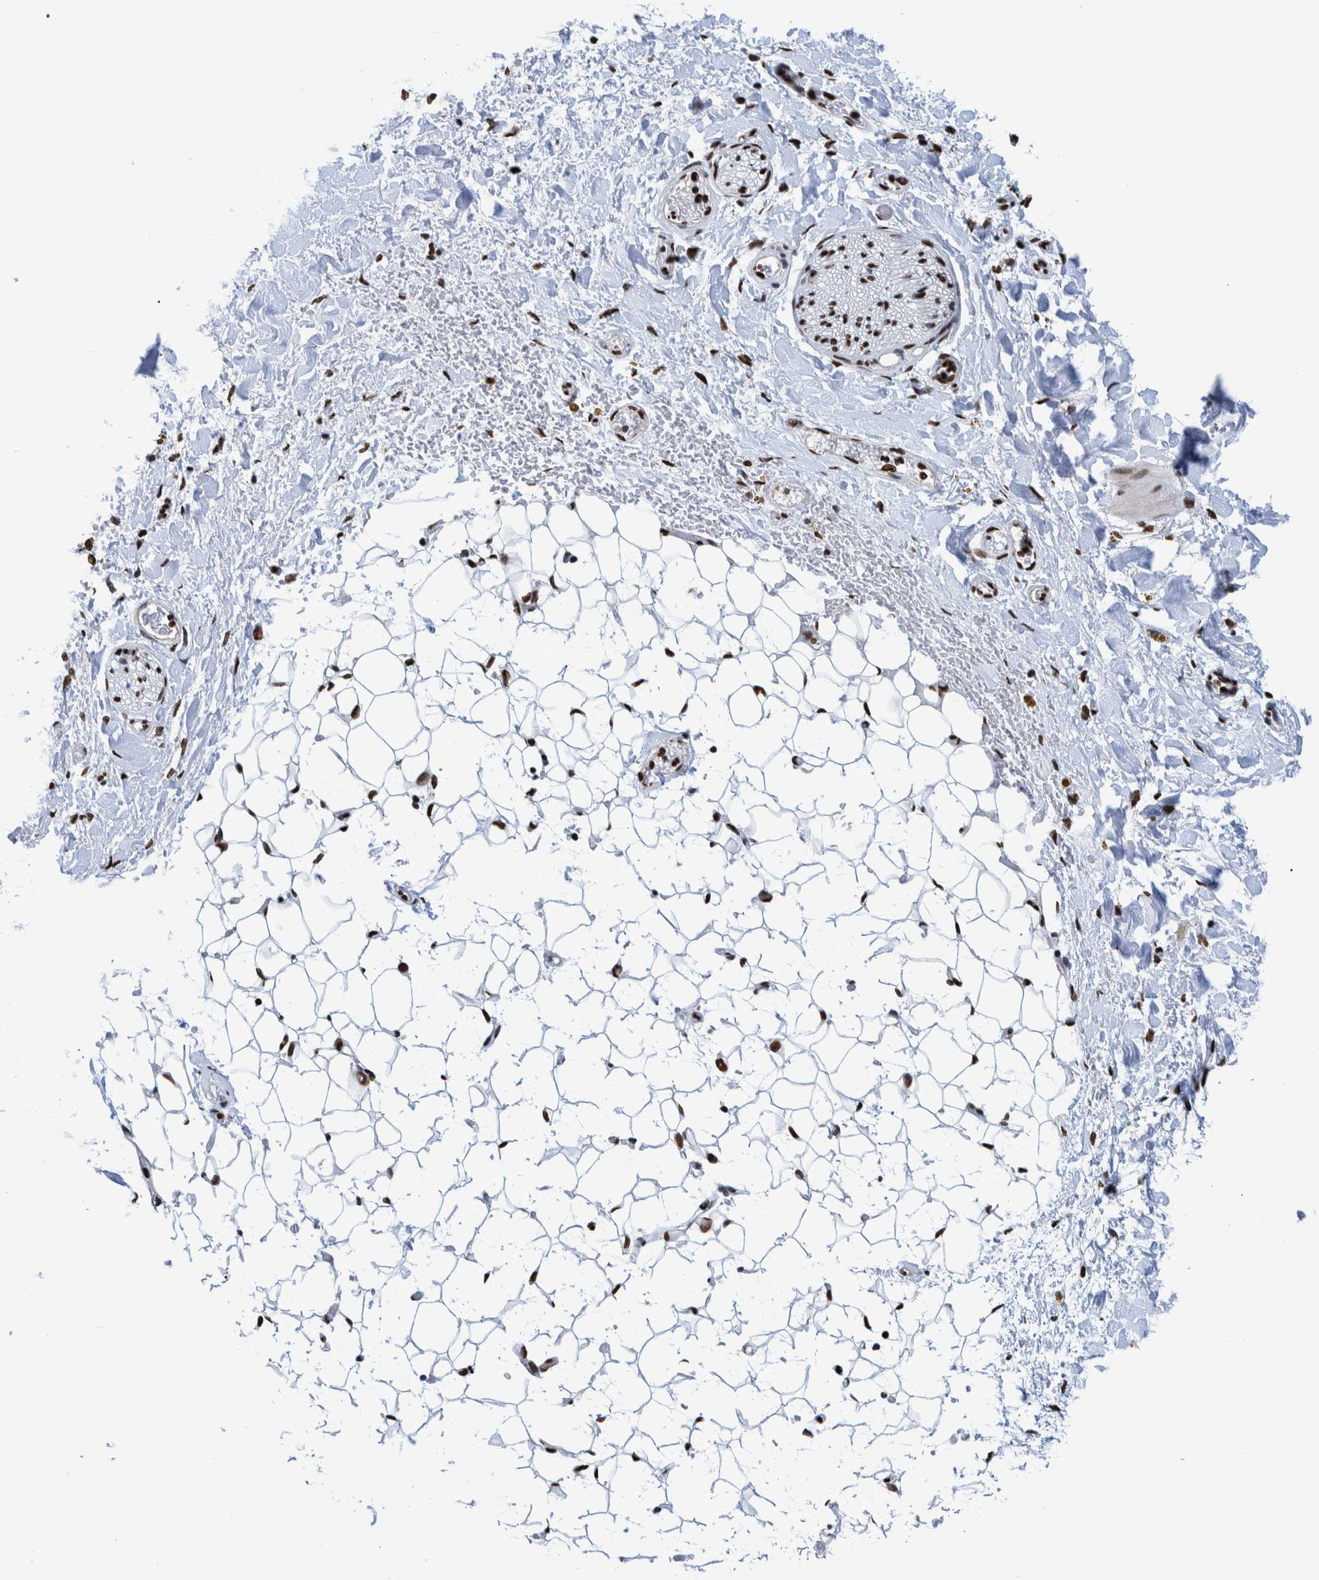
{"staining": {"intensity": "moderate", "quantity": ">75%", "location": "nuclear"}, "tissue": "adipose tissue", "cell_type": "Adipocytes", "image_type": "normal", "snomed": [{"axis": "morphology", "description": "Normal tissue, NOS"}, {"axis": "topography", "description": "Kidney"}, {"axis": "topography", "description": "Peripheral nerve tissue"}], "caption": "DAB immunohistochemical staining of benign adipose tissue shows moderate nuclear protein staining in approximately >75% of adipocytes.", "gene": "HEATR9", "patient": {"sex": "male", "age": 7}}